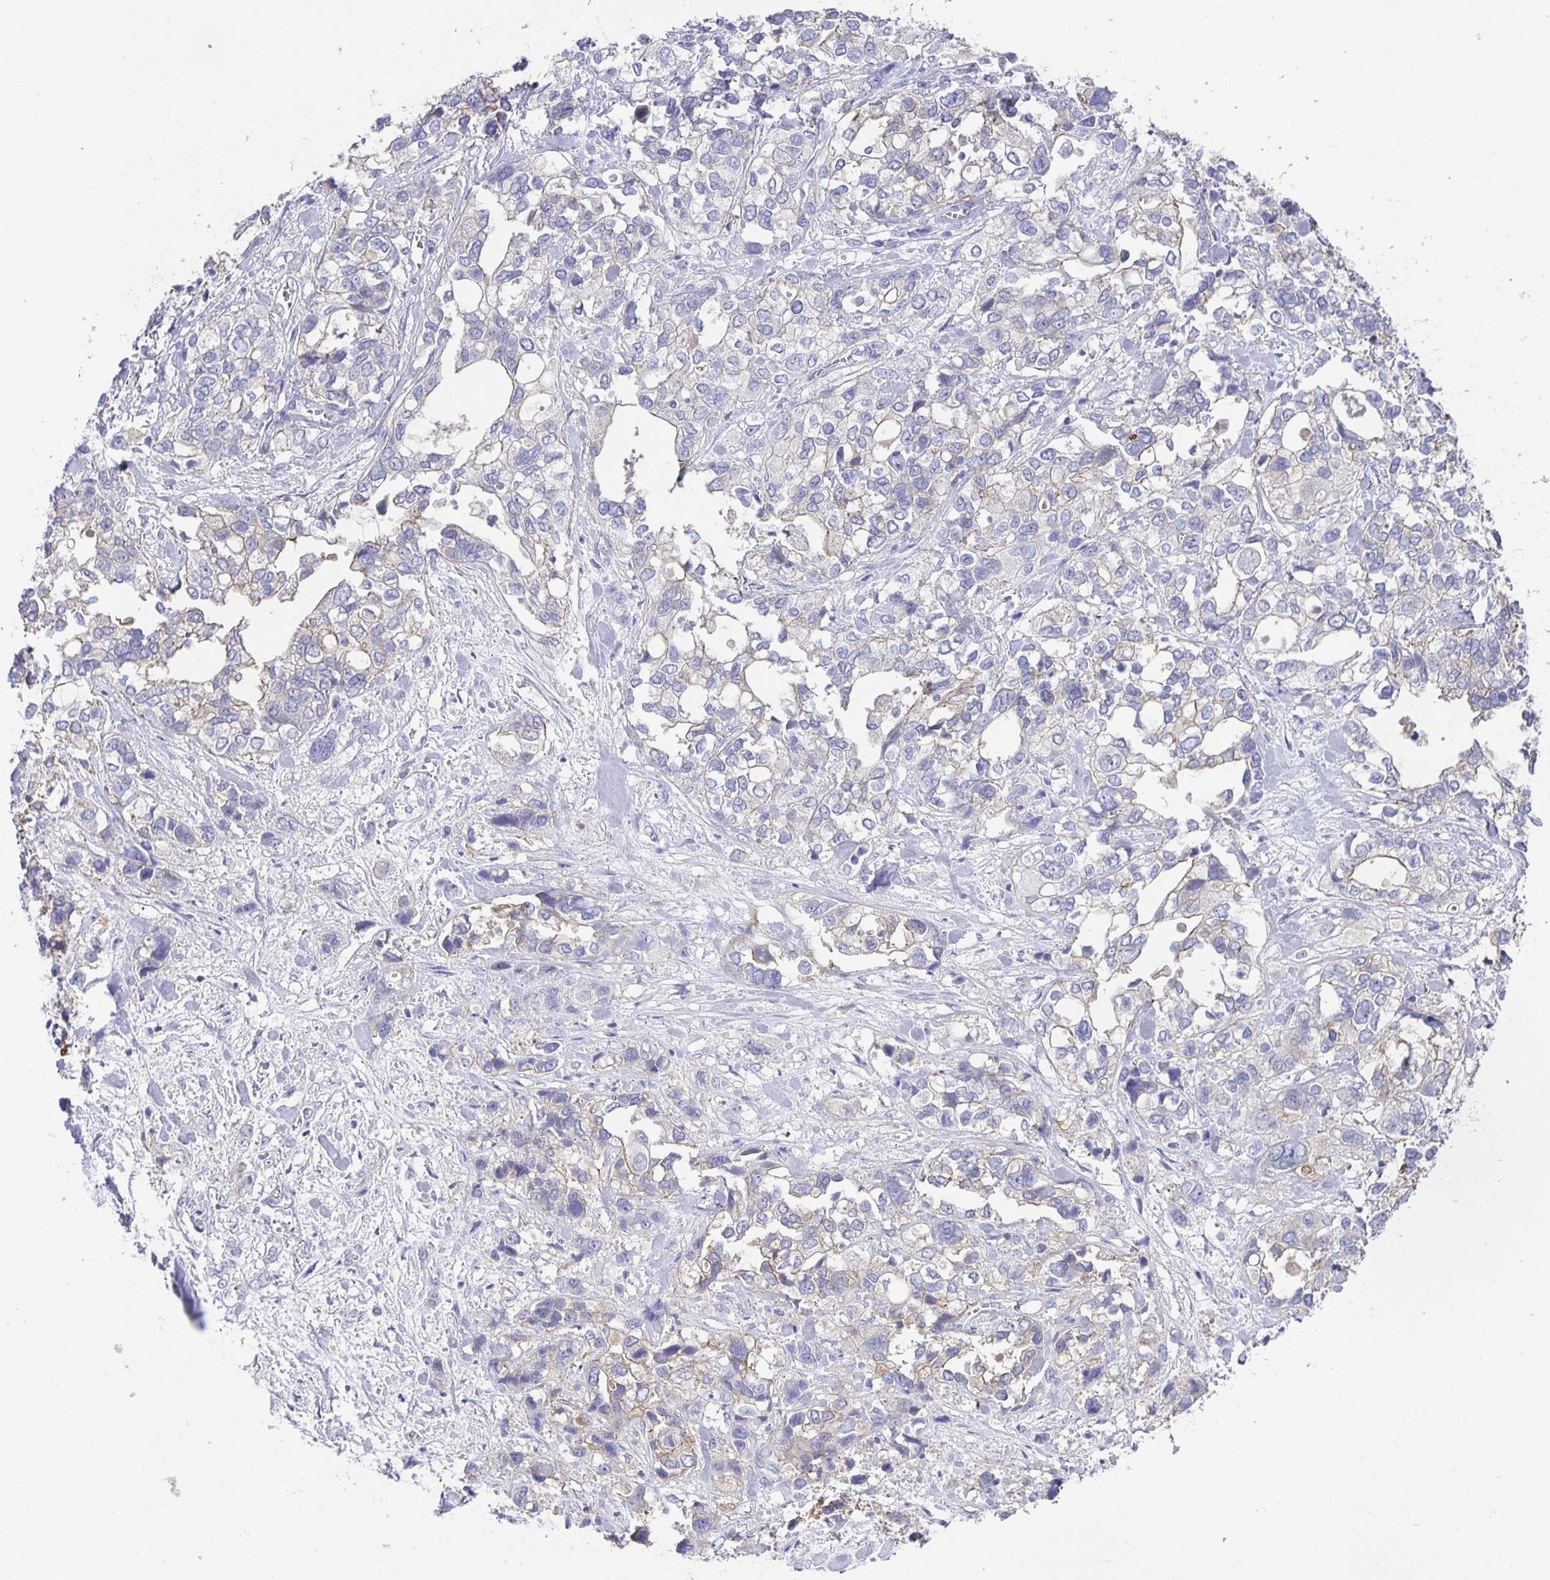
{"staining": {"intensity": "moderate", "quantity": "<25%", "location": "cytoplasmic/membranous"}, "tissue": "stomach cancer", "cell_type": "Tumor cells", "image_type": "cancer", "snomed": [{"axis": "morphology", "description": "Adenocarcinoma, NOS"}, {"axis": "topography", "description": "Stomach, upper"}], "caption": "Immunohistochemistry (IHC) staining of adenocarcinoma (stomach), which shows low levels of moderate cytoplasmic/membranous staining in approximately <25% of tumor cells indicating moderate cytoplasmic/membranous protein staining. The staining was performed using DAB (brown) for protein detection and nuclei were counterstained in hematoxylin (blue).", "gene": "PTPN3", "patient": {"sex": "female", "age": 81}}